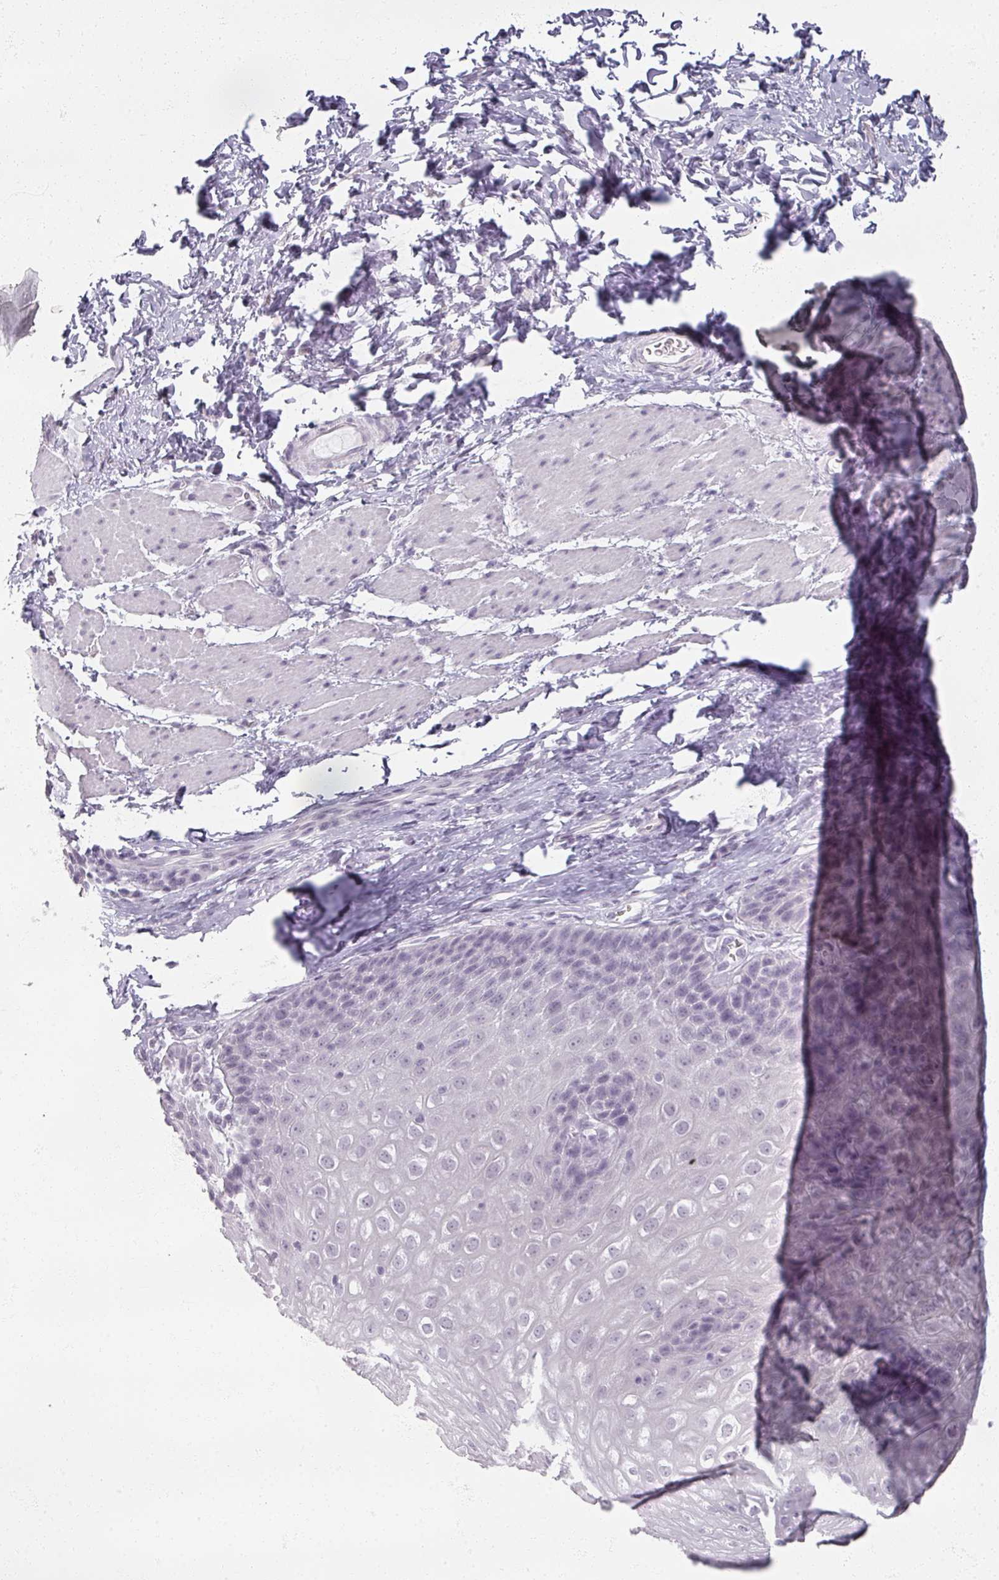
{"staining": {"intensity": "negative", "quantity": "none", "location": "none"}, "tissue": "esophagus", "cell_type": "Squamous epithelial cells", "image_type": "normal", "snomed": [{"axis": "morphology", "description": "Normal tissue, NOS"}, {"axis": "topography", "description": "Esophagus"}], "caption": "High power microscopy histopathology image of an immunohistochemistry photomicrograph of normal esophagus, revealing no significant expression in squamous epithelial cells.", "gene": "RFPL2", "patient": {"sex": "female", "age": 61}}